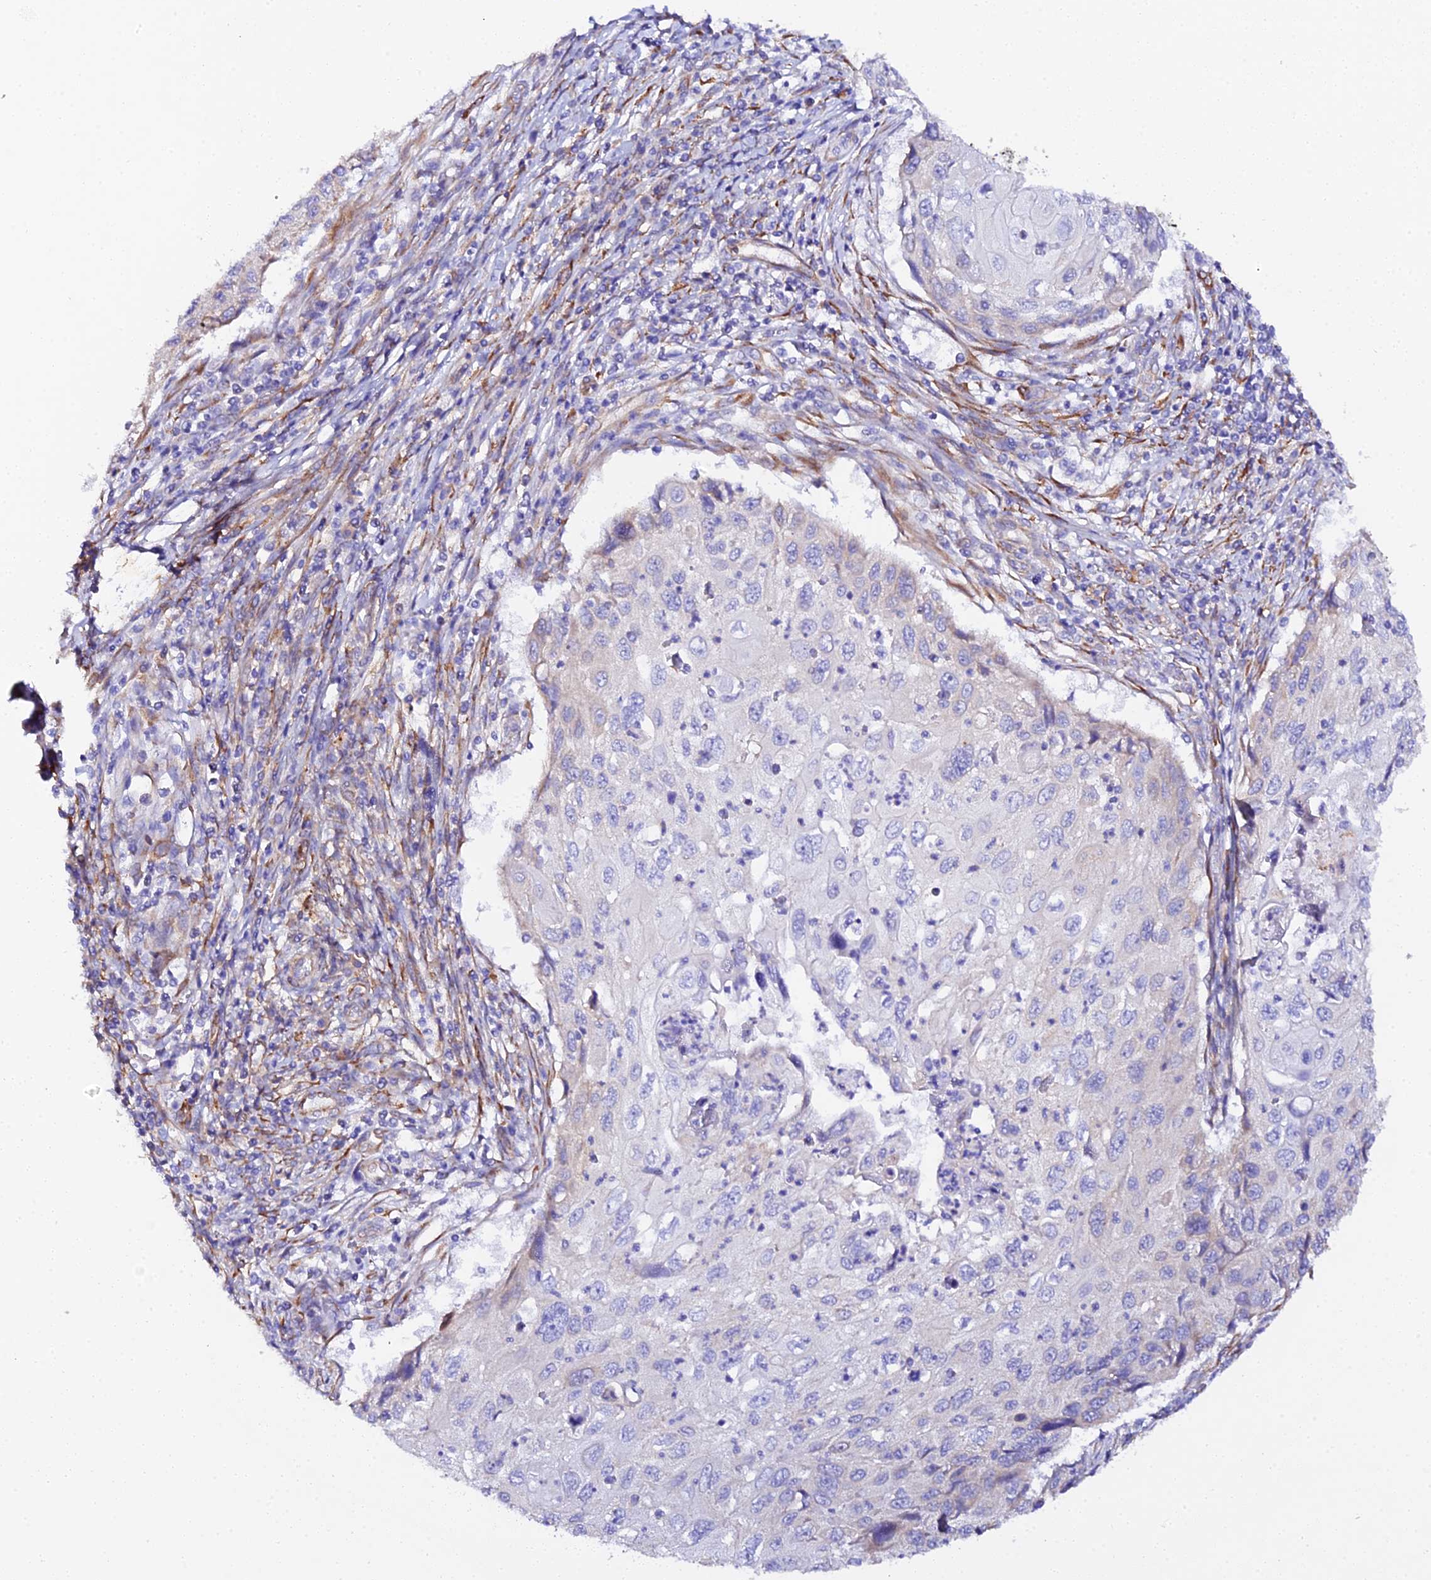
{"staining": {"intensity": "moderate", "quantity": "<25%", "location": "cytoplasmic/membranous"}, "tissue": "cervical cancer", "cell_type": "Tumor cells", "image_type": "cancer", "snomed": [{"axis": "morphology", "description": "Squamous cell carcinoma, NOS"}, {"axis": "topography", "description": "Cervix"}], "caption": "Tumor cells demonstrate low levels of moderate cytoplasmic/membranous staining in approximately <25% of cells in human cervical cancer.", "gene": "CFAP45", "patient": {"sex": "female", "age": 70}}